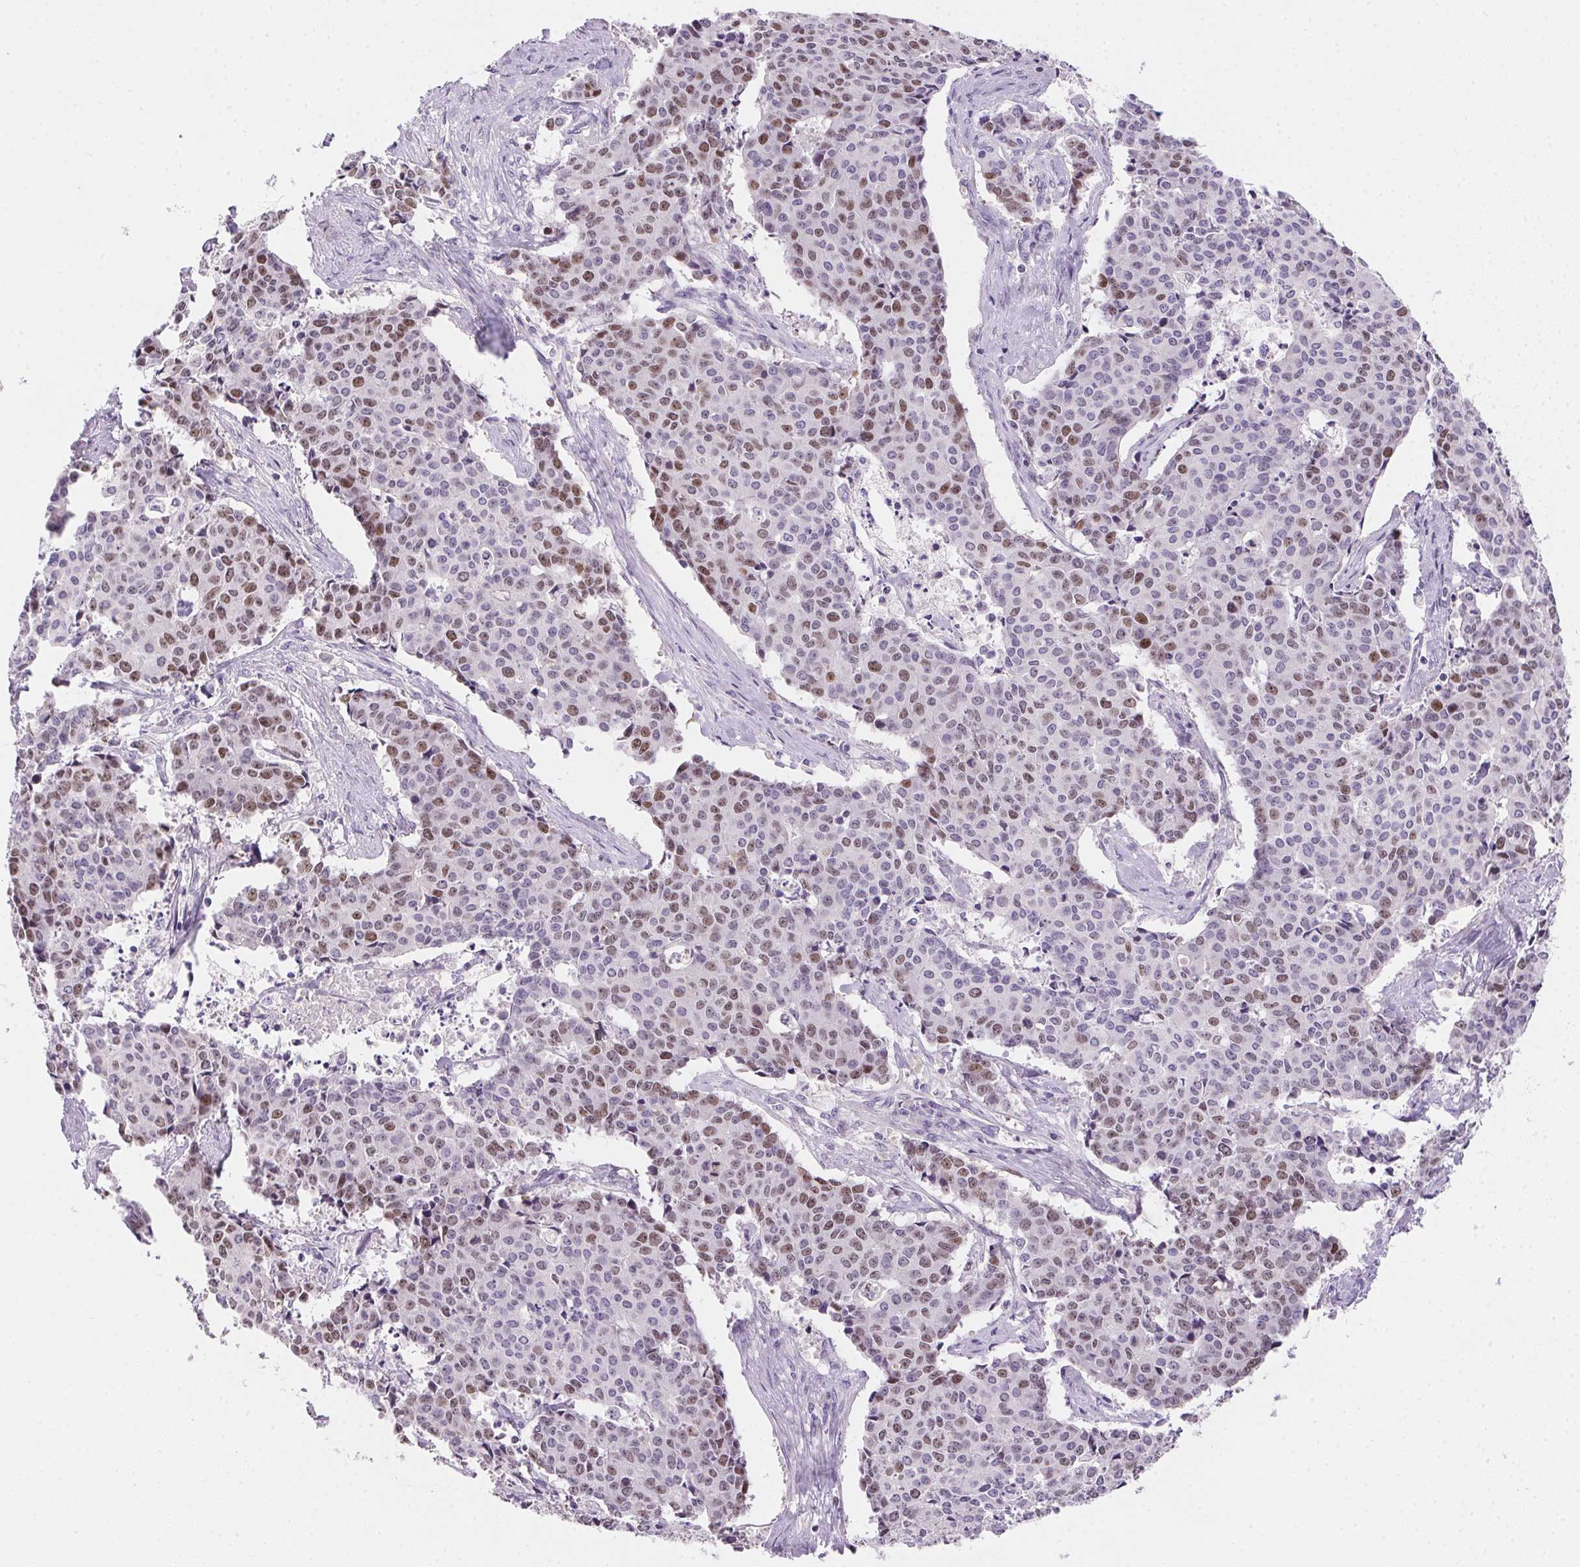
{"staining": {"intensity": "moderate", "quantity": "25%-75%", "location": "nuclear"}, "tissue": "cervical cancer", "cell_type": "Tumor cells", "image_type": "cancer", "snomed": [{"axis": "morphology", "description": "Squamous cell carcinoma, NOS"}, {"axis": "topography", "description": "Cervix"}], "caption": "Human cervical squamous cell carcinoma stained for a protein (brown) shows moderate nuclear positive expression in about 25%-75% of tumor cells.", "gene": "HELLS", "patient": {"sex": "female", "age": 28}}